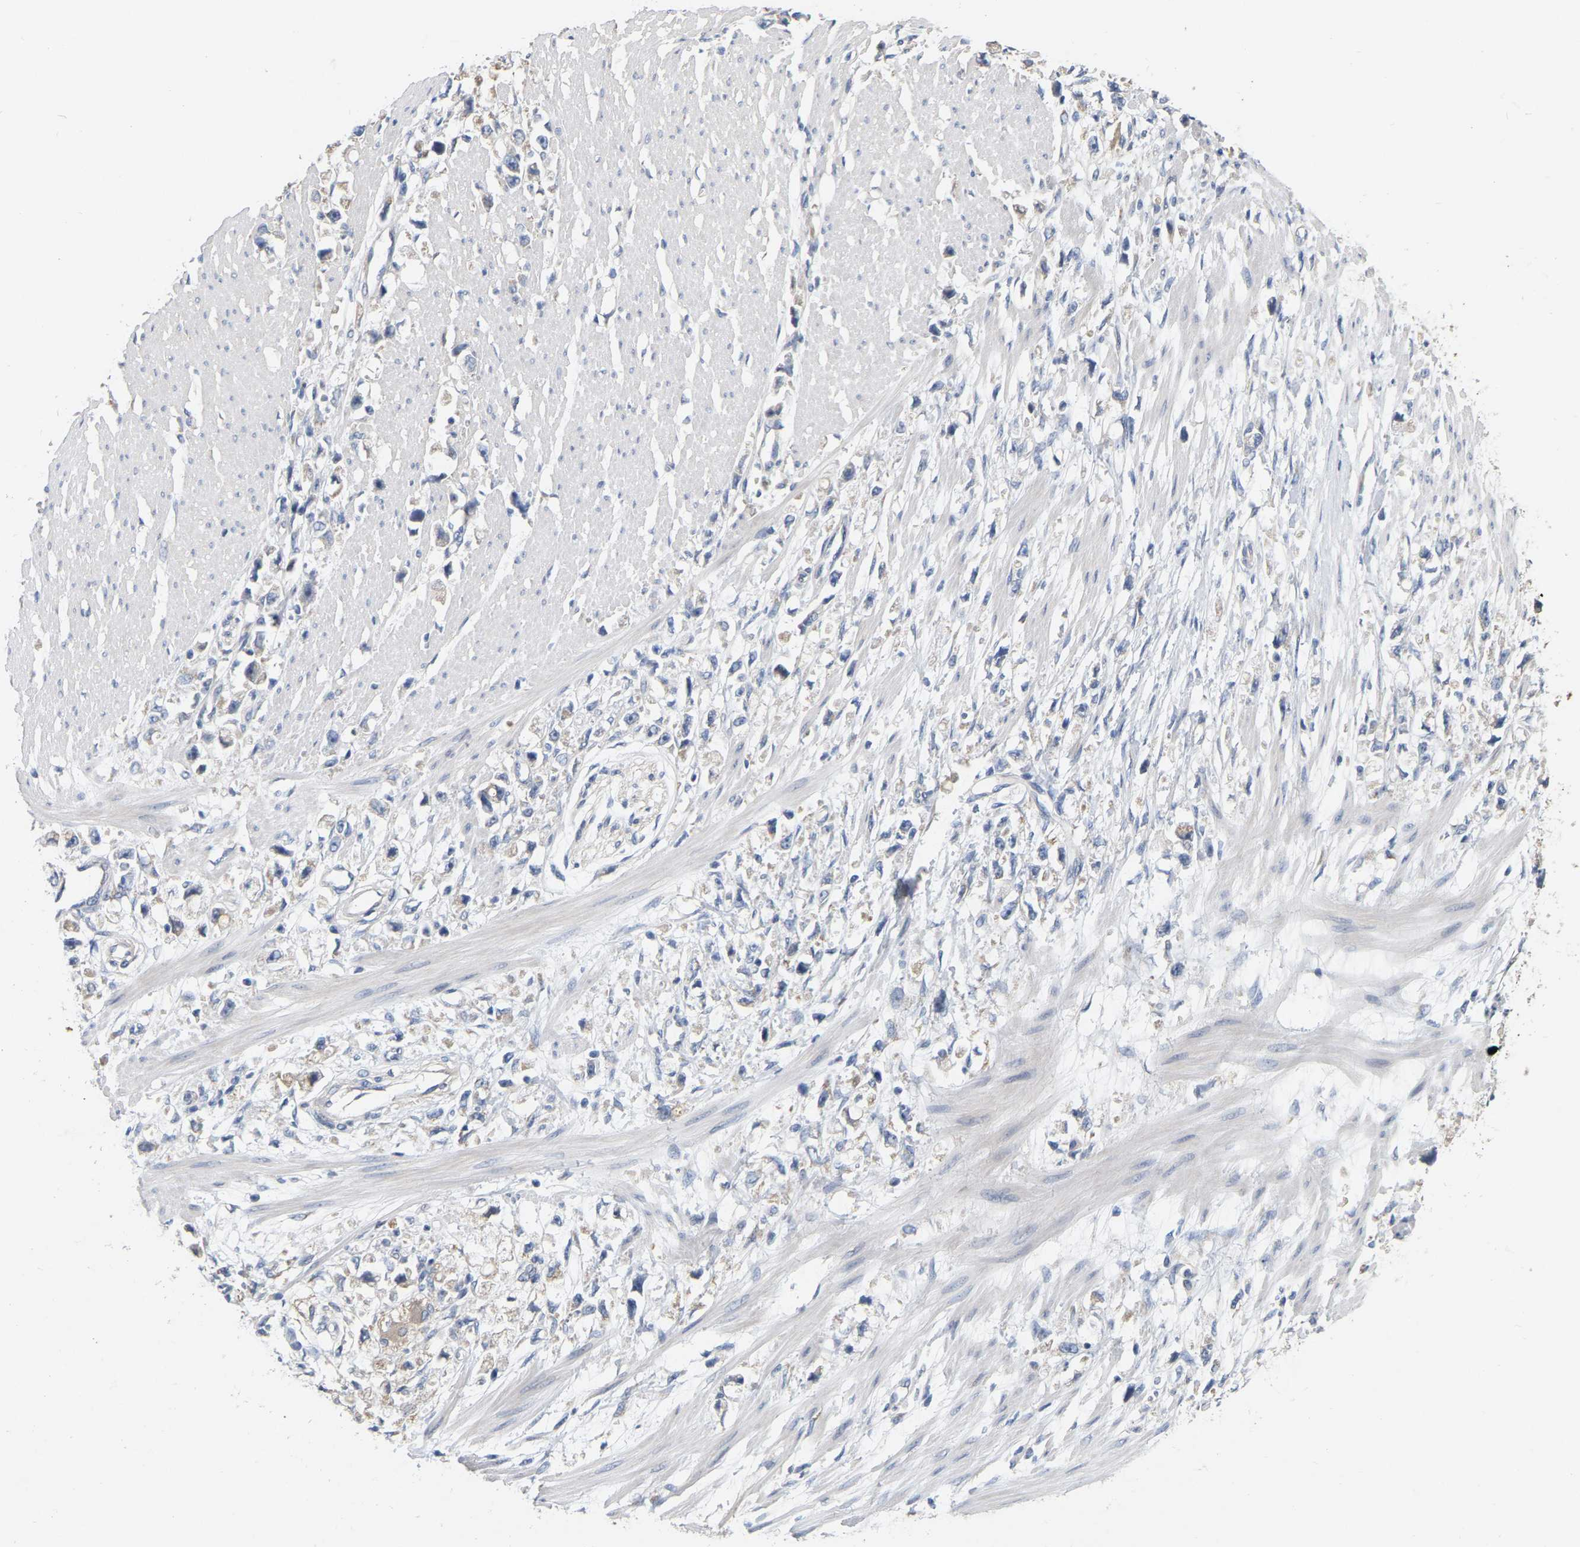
{"staining": {"intensity": "weak", "quantity": "<25%", "location": "cytoplasmic/membranous"}, "tissue": "stomach cancer", "cell_type": "Tumor cells", "image_type": "cancer", "snomed": [{"axis": "morphology", "description": "Adenocarcinoma, NOS"}, {"axis": "topography", "description": "Stomach"}], "caption": "This is an immunohistochemistry image of adenocarcinoma (stomach). There is no staining in tumor cells.", "gene": "SSH1", "patient": {"sex": "female", "age": 59}}